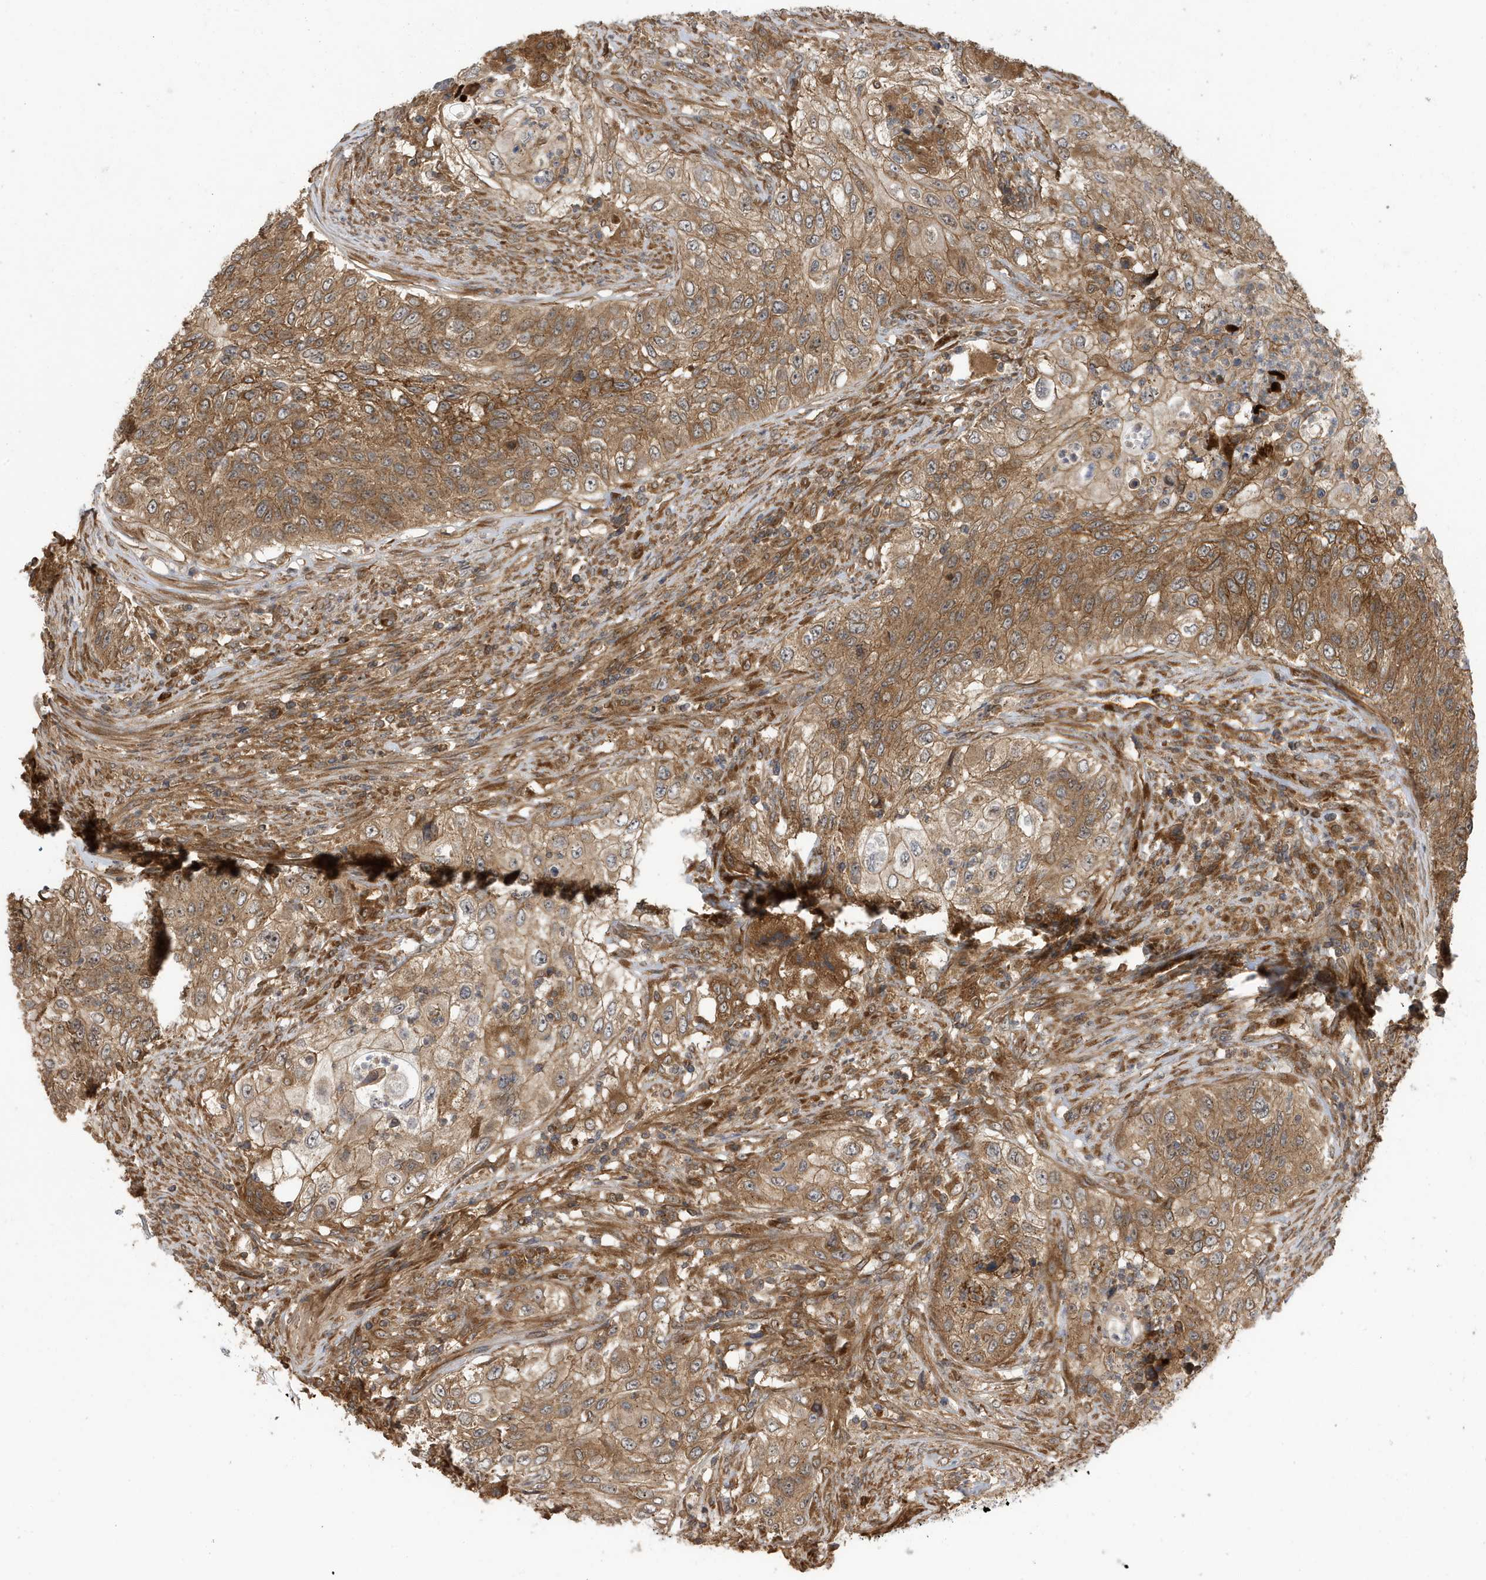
{"staining": {"intensity": "moderate", "quantity": ">75%", "location": "cytoplasmic/membranous"}, "tissue": "urothelial cancer", "cell_type": "Tumor cells", "image_type": "cancer", "snomed": [{"axis": "morphology", "description": "Urothelial carcinoma, High grade"}, {"axis": "topography", "description": "Urinary bladder"}], "caption": "Protein staining exhibits moderate cytoplasmic/membranous staining in approximately >75% of tumor cells in high-grade urothelial carcinoma. The protein of interest is shown in brown color, while the nuclei are stained blue.", "gene": "LAPTM4A", "patient": {"sex": "female", "age": 60}}